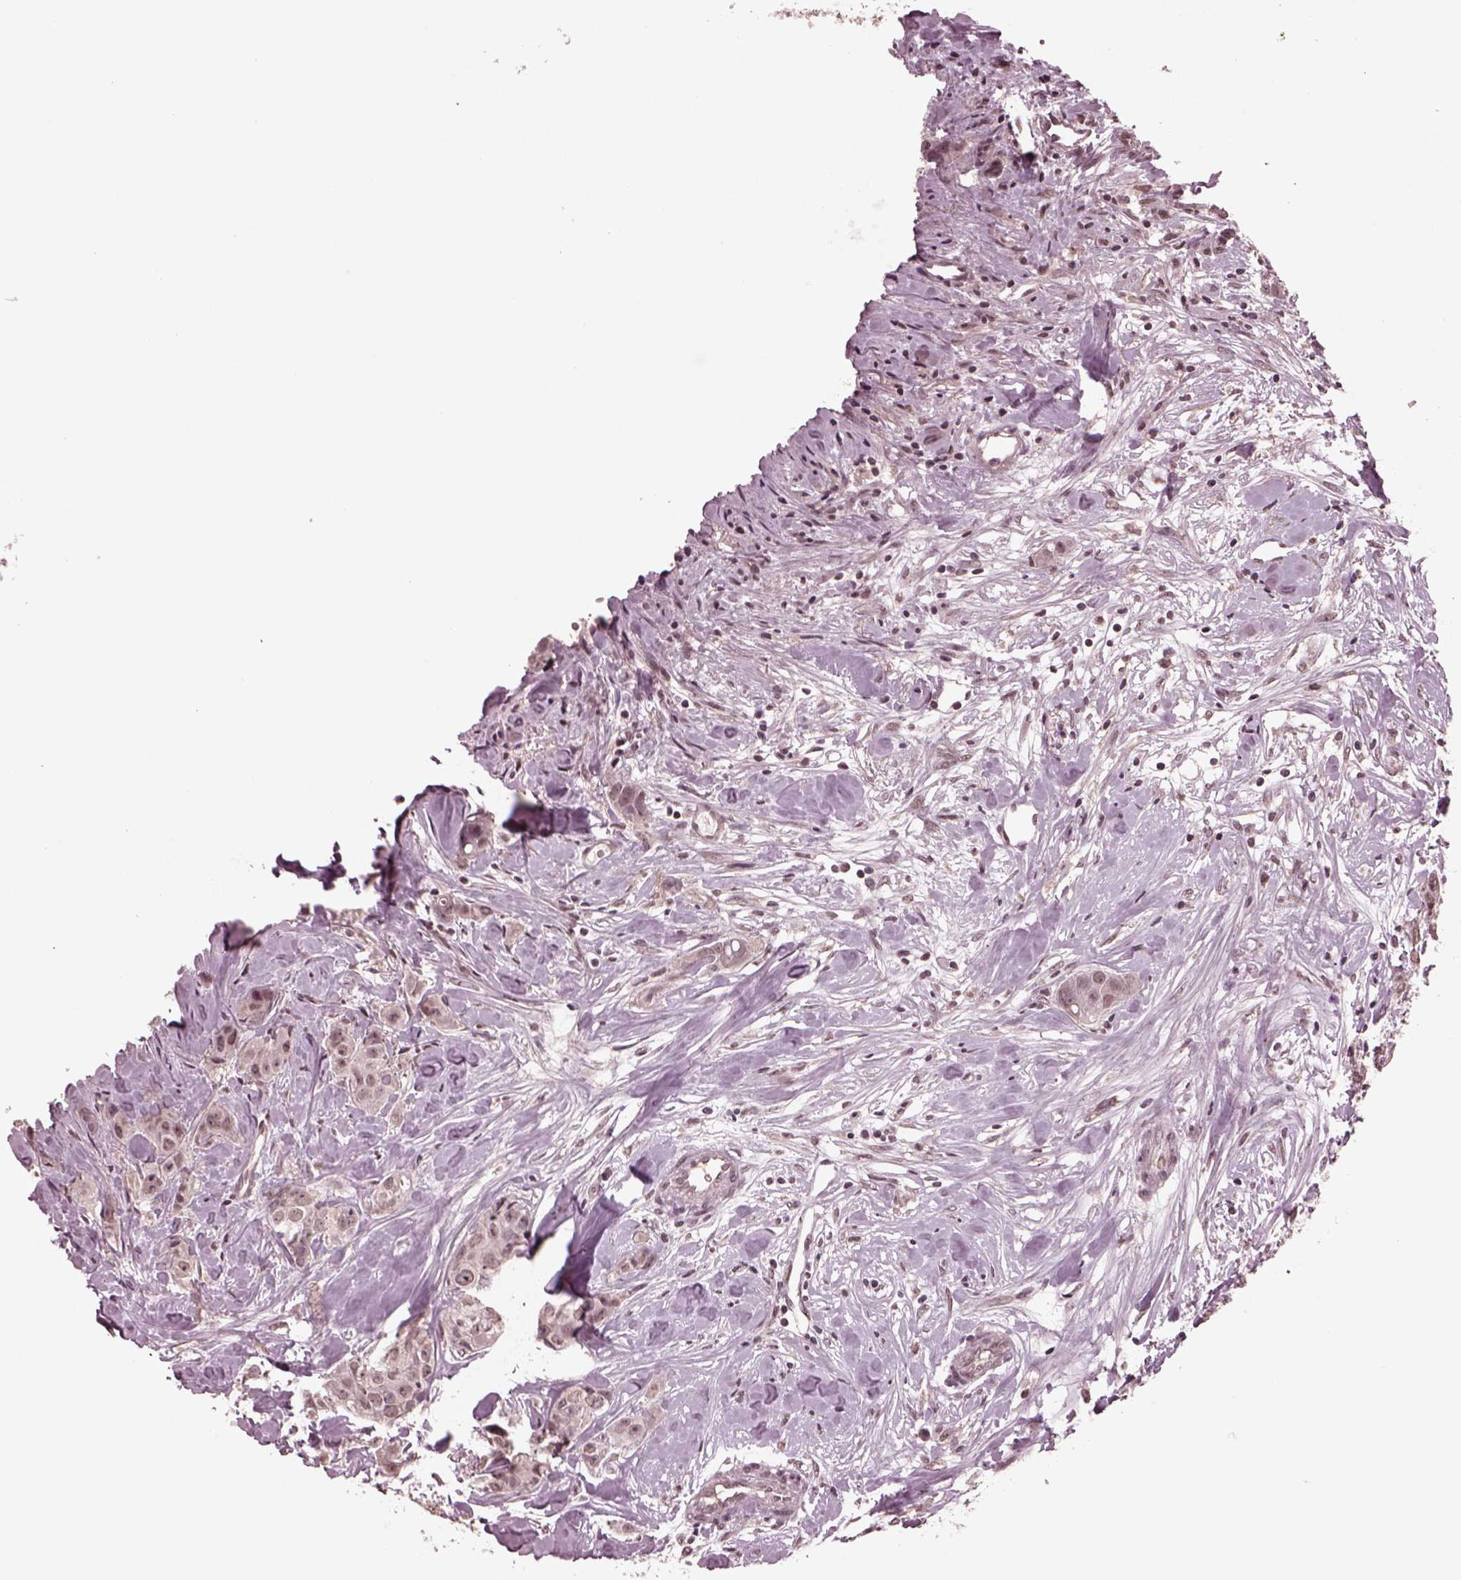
{"staining": {"intensity": "weak", "quantity": ">75%", "location": "cytoplasmic/membranous,nuclear"}, "tissue": "breast cancer", "cell_type": "Tumor cells", "image_type": "cancer", "snomed": [{"axis": "morphology", "description": "Duct carcinoma"}, {"axis": "topography", "description": "Breast"}], "caption": "IHC staining of breast intraductal carcinoma, which displays low levels of weak cytoplasmic/membranous and nuclear positivity in about >75% of tumor cells indicating weak cytoplasmic/membranous and nuclear protein positivity. The staining was performed using DAB (brown) for protein detection and nuclei were counterstained in hematoxylin (blue).", "gene": "NAP1L5", "patient": {"sex": "female", "age": 43}}